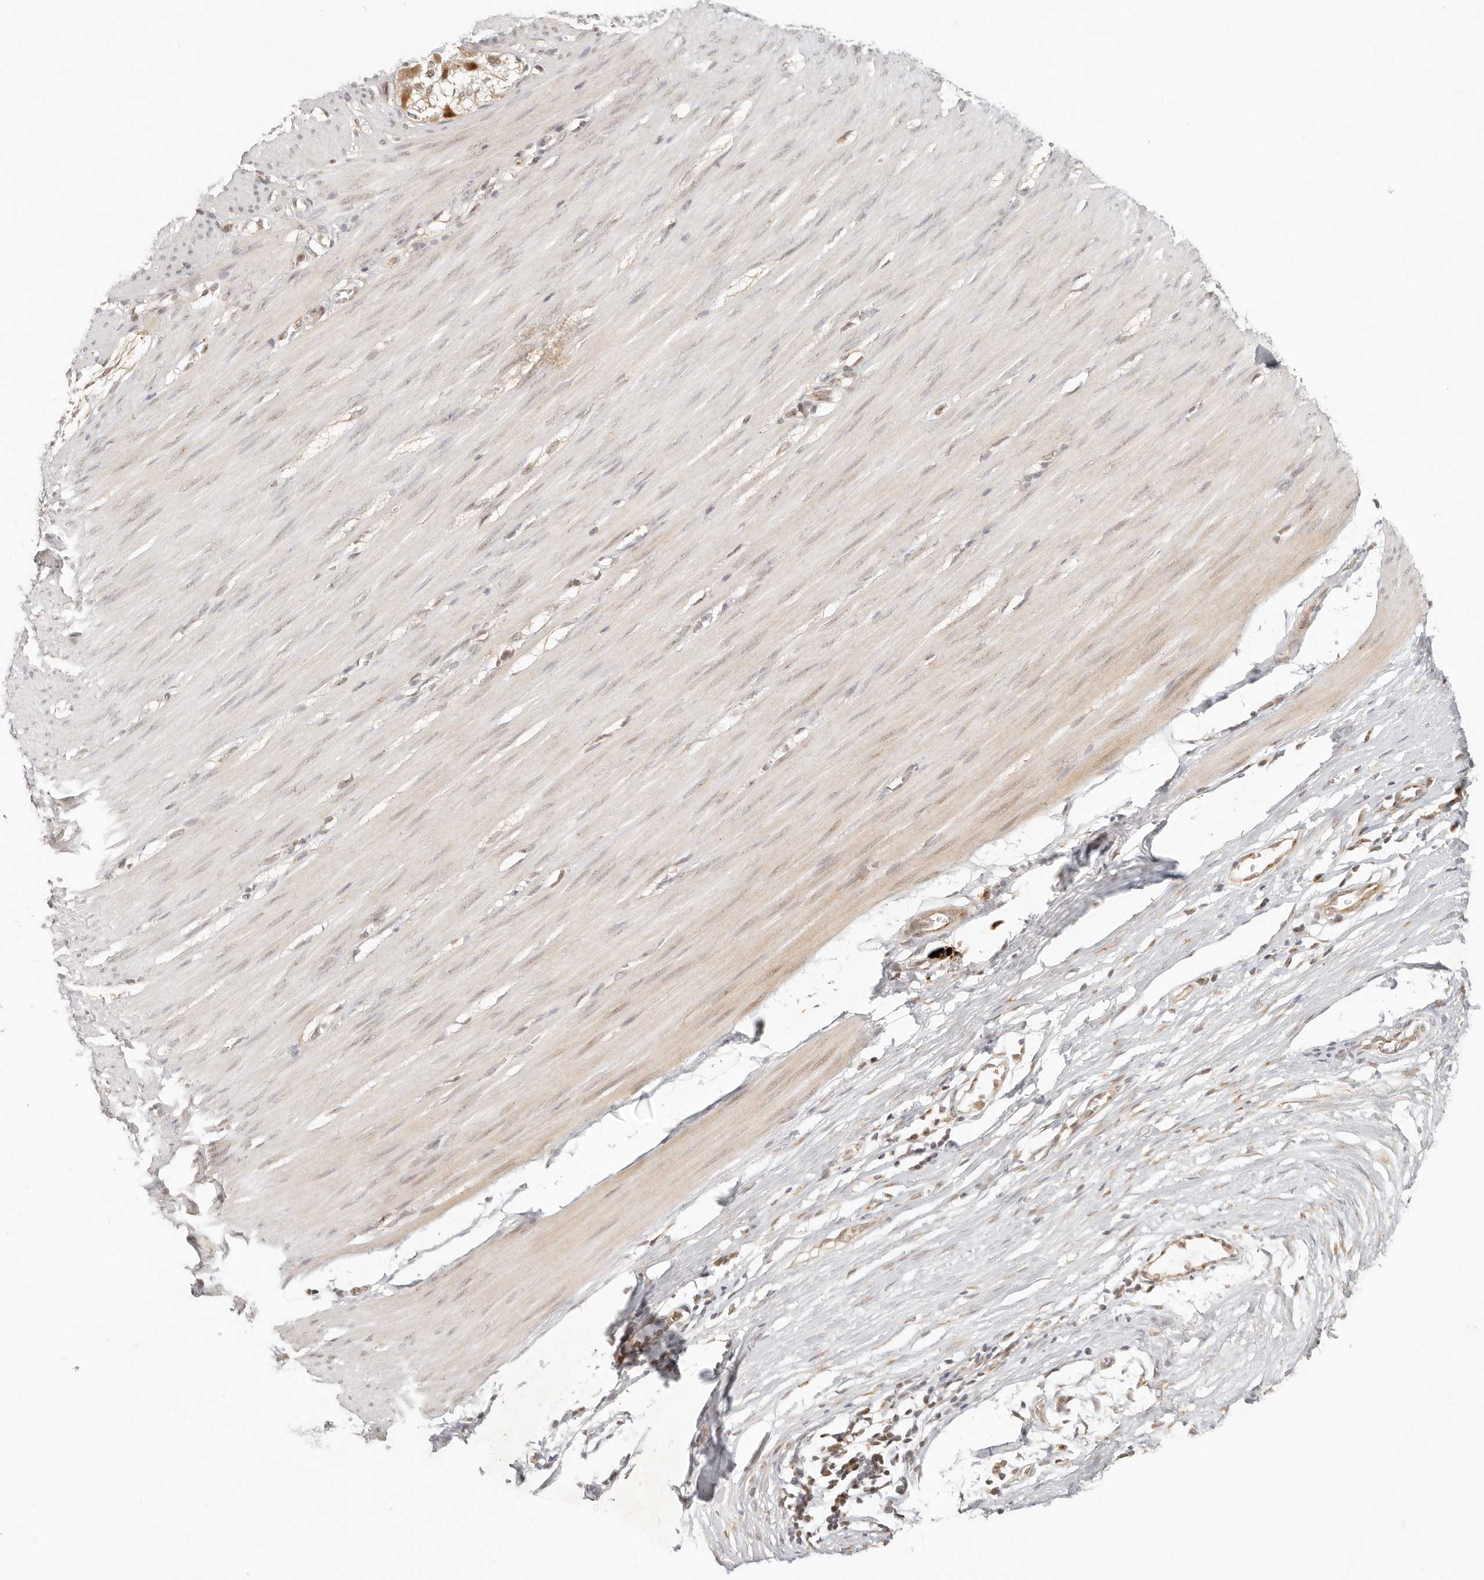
{"staining": {"intensity": "weak", "quantity": "25%-75%", "location": "cytoplasmic/membranous,nuclear"}, "tissue": "smooth muscle", "cell_type": "Smooth muscle cells", "image_type": "normal", "snomed": [{"axis": "morphology", "description": "Normal tissue, NOS"}, {"axis": "morphology", "description": "Adenocarcinoma, NOS"}, {"axis": "topography", "description": "Colon"}, {"axis": "topography", "description": "Peripheral nerve tissue"}], "caption": "The image demonstrates staining of normal smooth muscle, revealing weak cytoplasmic/membranous,nuclear protein positivity (brown color) within smooth muscle cells.", "gene": "INTS11", "patient": {"sex": "male", "age": 14}}